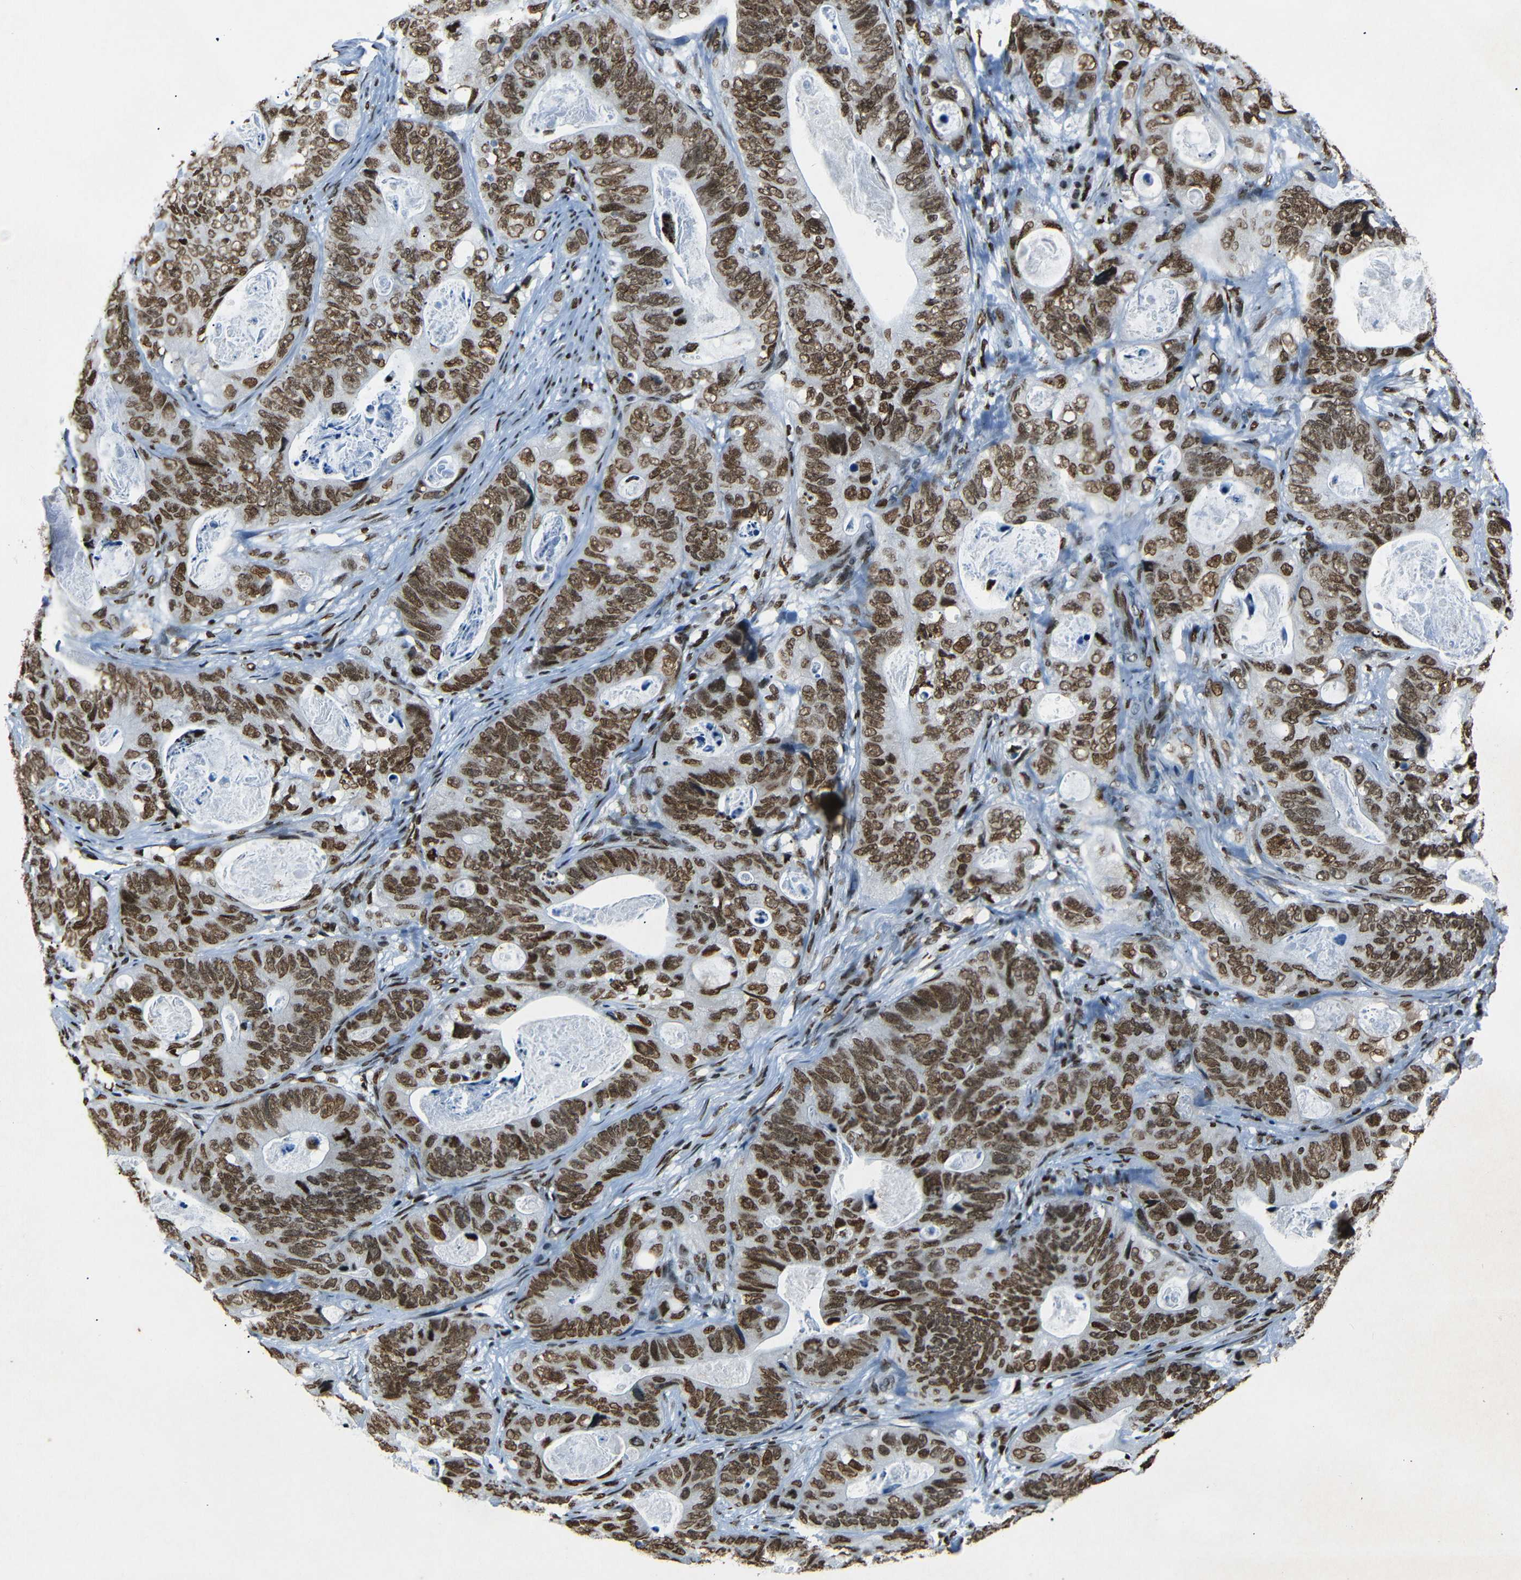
{"staining": {"intensity": "moderate", "quantity": ">75%", "location": "nuclear"}, "tissue": "stomach cancer", "cell_type": "Tumor cells", "image_type": "cancer", "snomed": [{"axis": "morphology", "description": "Adenocarcinoma, NOS"}, {"axis": "topography", "description": "Stomach"}], "caption": "Stomach adenocarcinoma was stained to show a protein in brown. There is medium levels of moderate nuclear staining in about >75% of tumor cells. (IHC, brightfield microscopy, high magnification).", "gene": "HMGN1", "patient": {"sex": "female", "age": 89}}